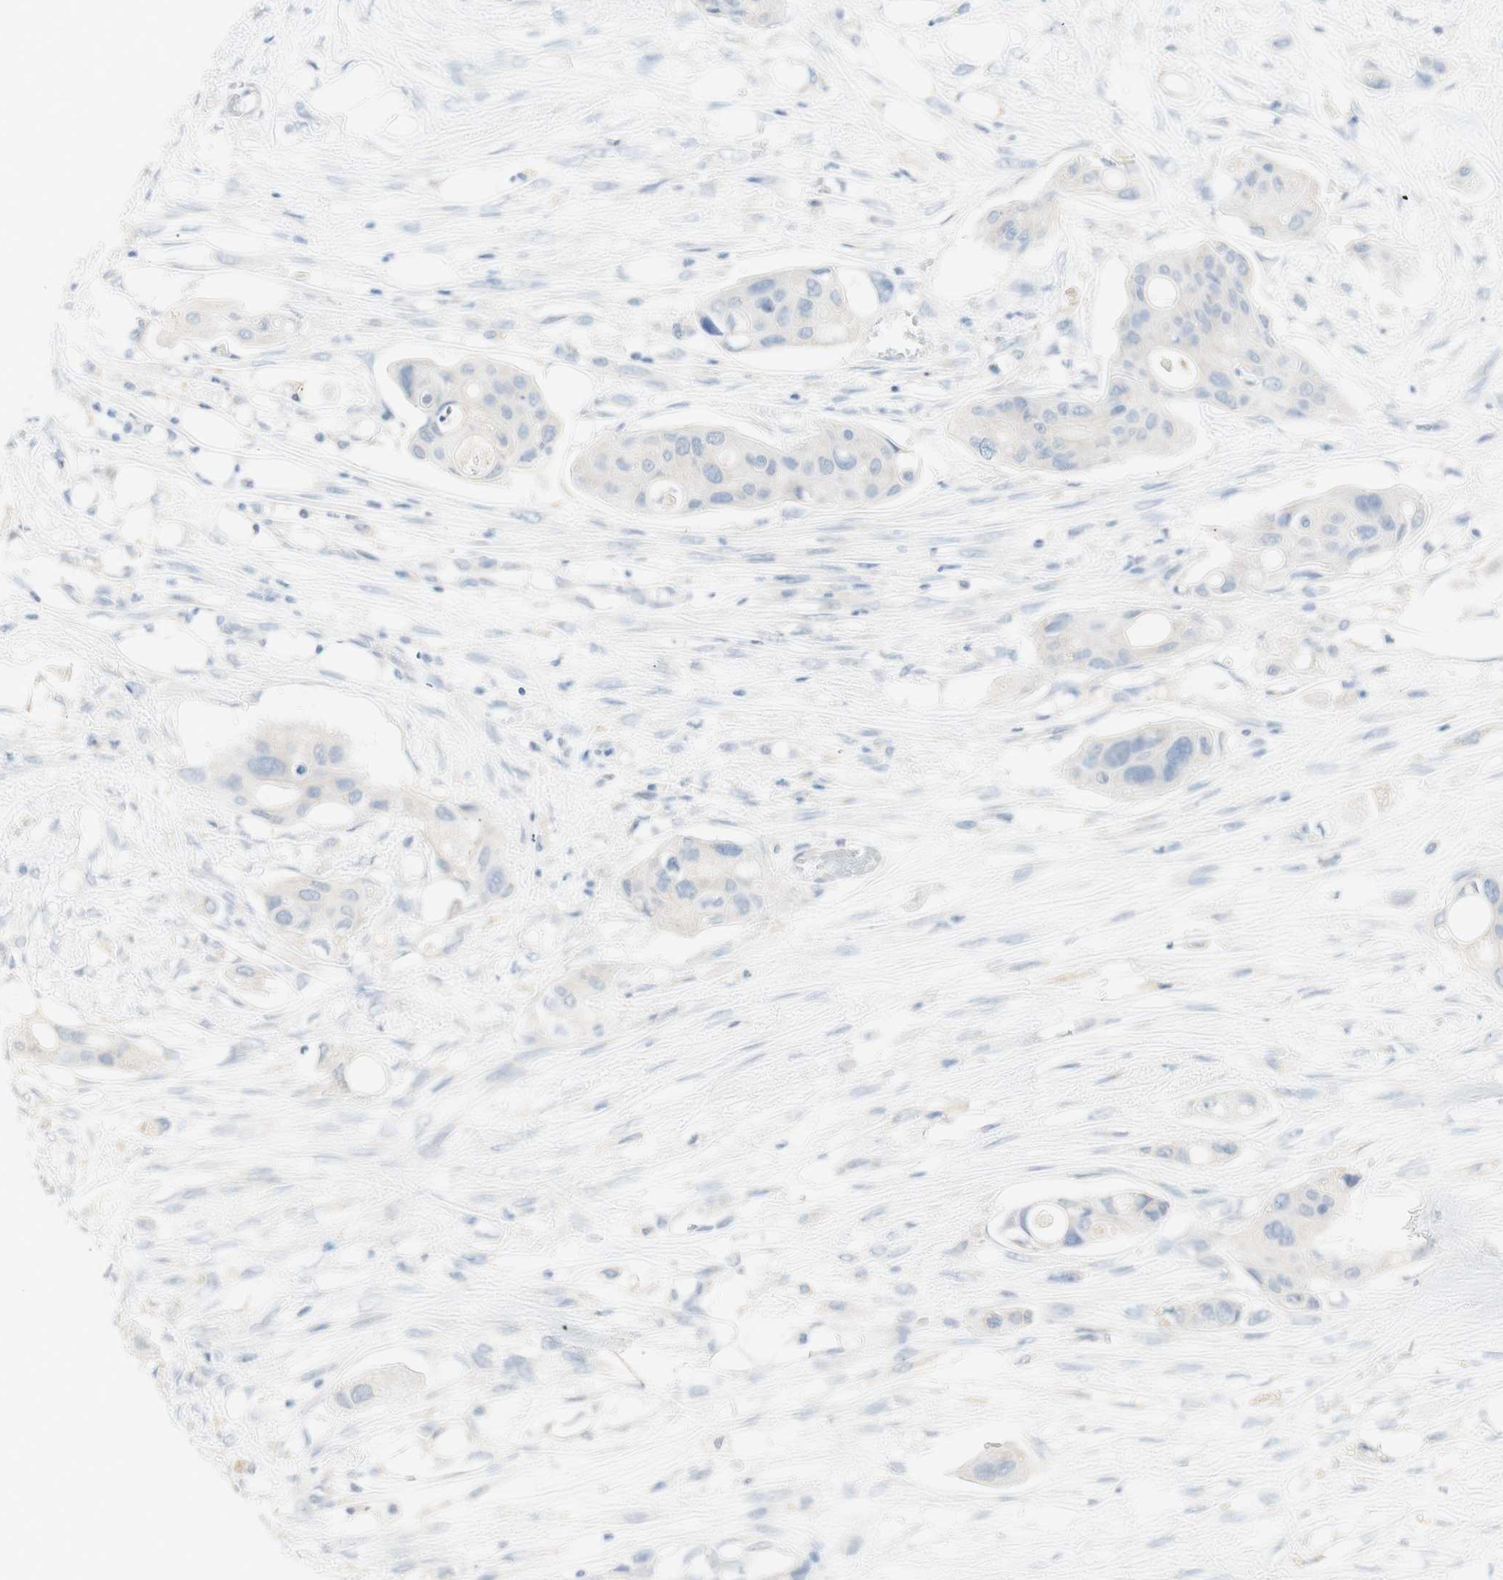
{"staining": {"intensity": "negative", "quantity": "none", "location": "none"}, "tissue": "colorectal cancer", "cell_type": "Tumor cells", "image_type": "cancer", "snomed": [{"axis": "morphology", "description": "Adenocarcinoma, NOS"}, {"axis": "topography", "description": "Colon"}], "caption": "Human colorectal adenocarcinoma stained for a protein using immunohistochemistry reveals no expression in tumor cells.", "gene": "ART3", "patient": {"sex": "female", "age": 57}}